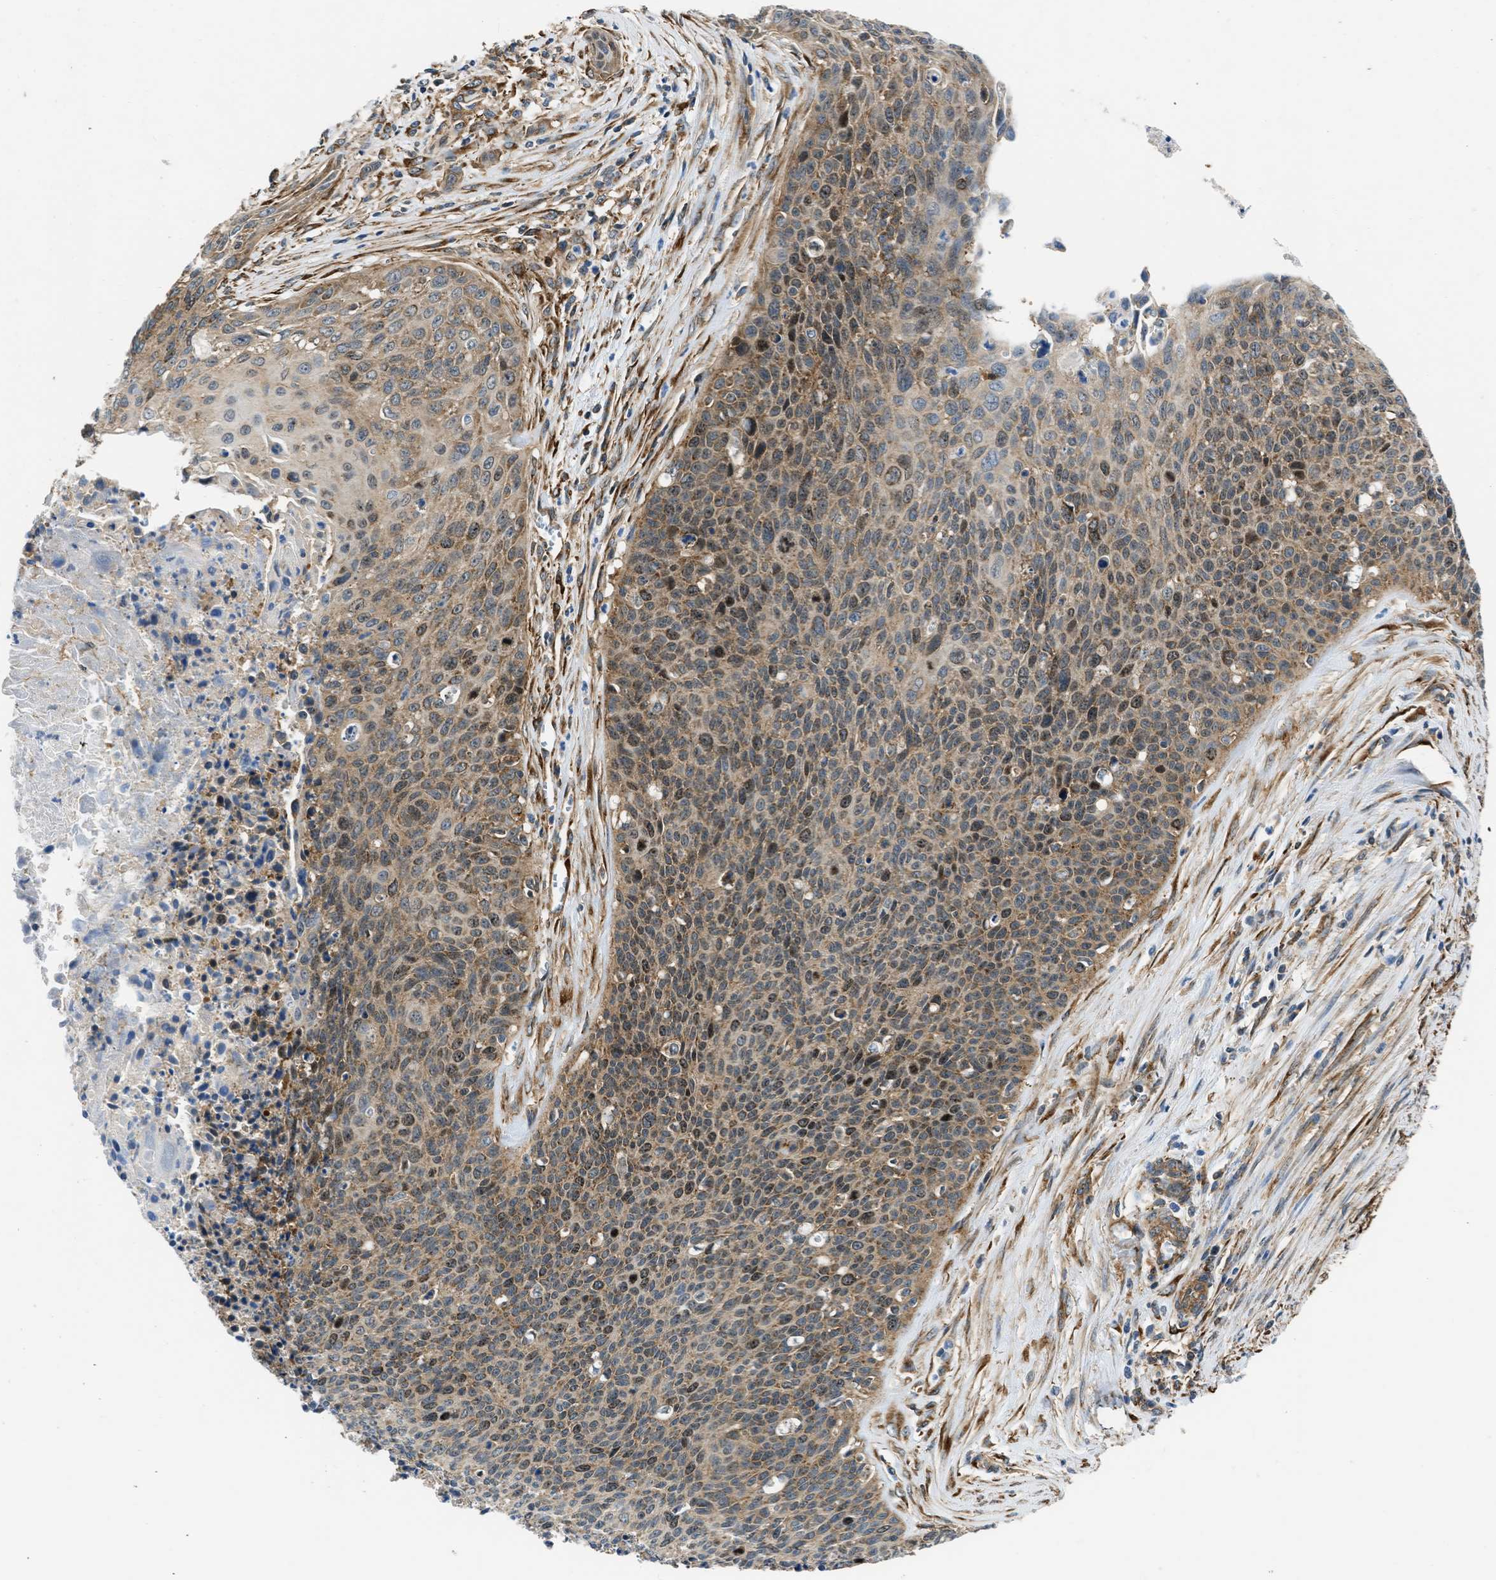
{"staining": {"intensity": "weak", "quantity": ">75%", "location": "cytoplasmic/membranous,nuclear"}, "tissue": "cervical cancer", "cell_type": "Tumor cells", "image_type": "cancer", "snomed": [{"axis": "morphology", "description": "Squamous cell carcinoma, NOS"}, {"axis": "topography", "description": "Cervix"}], "caption": "Brown immunohistochemical staining in human cervical squamous cell carcinoma shows weak cytoplasmic/membranous and nuclear positivity in about >75% of tumor cells.", "gene": "SEPTIN2", "patient": {"sex": "female", "age": 55}}